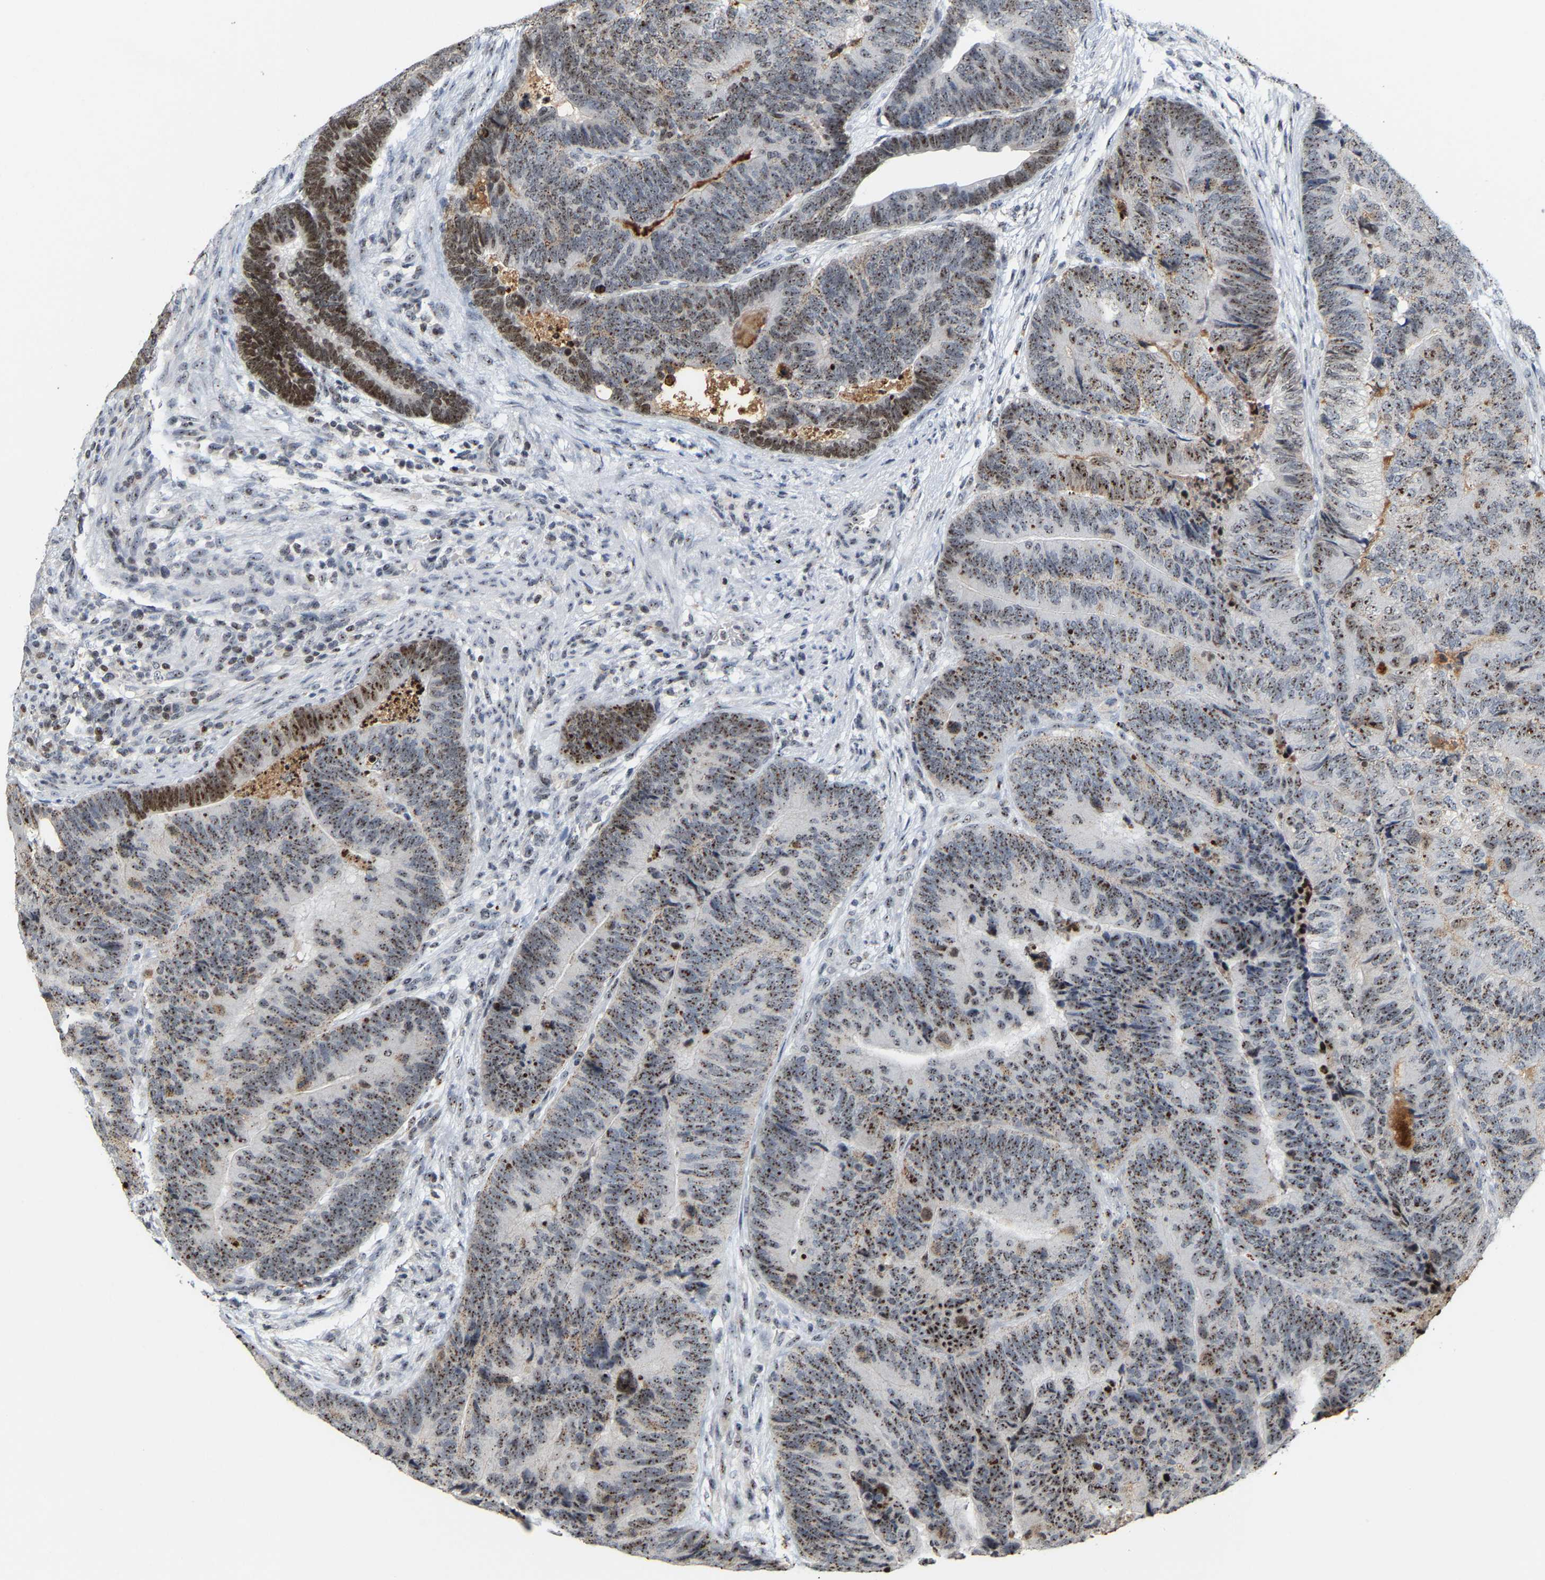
{"staining": {"intensity": "strong", "quantity": ">75%", "location": "nuclear"}, "tissue": "colorectal cancer", "cell_type": "Tumor cells", "image_type": "cancer", "snomed": [{"axis": "morphology", "description": "Adenocarcinoma, NOS"}, {"axis": "topography", "description": "Colon"}], "caption": "Tumor cells exhibit high levels of strong nuclear staining in approximately >75% of cells in human colorectal cancer (adenocarcinoma).", "gene": "NOP58", "patient": {"sex": "female", "age": 67}}